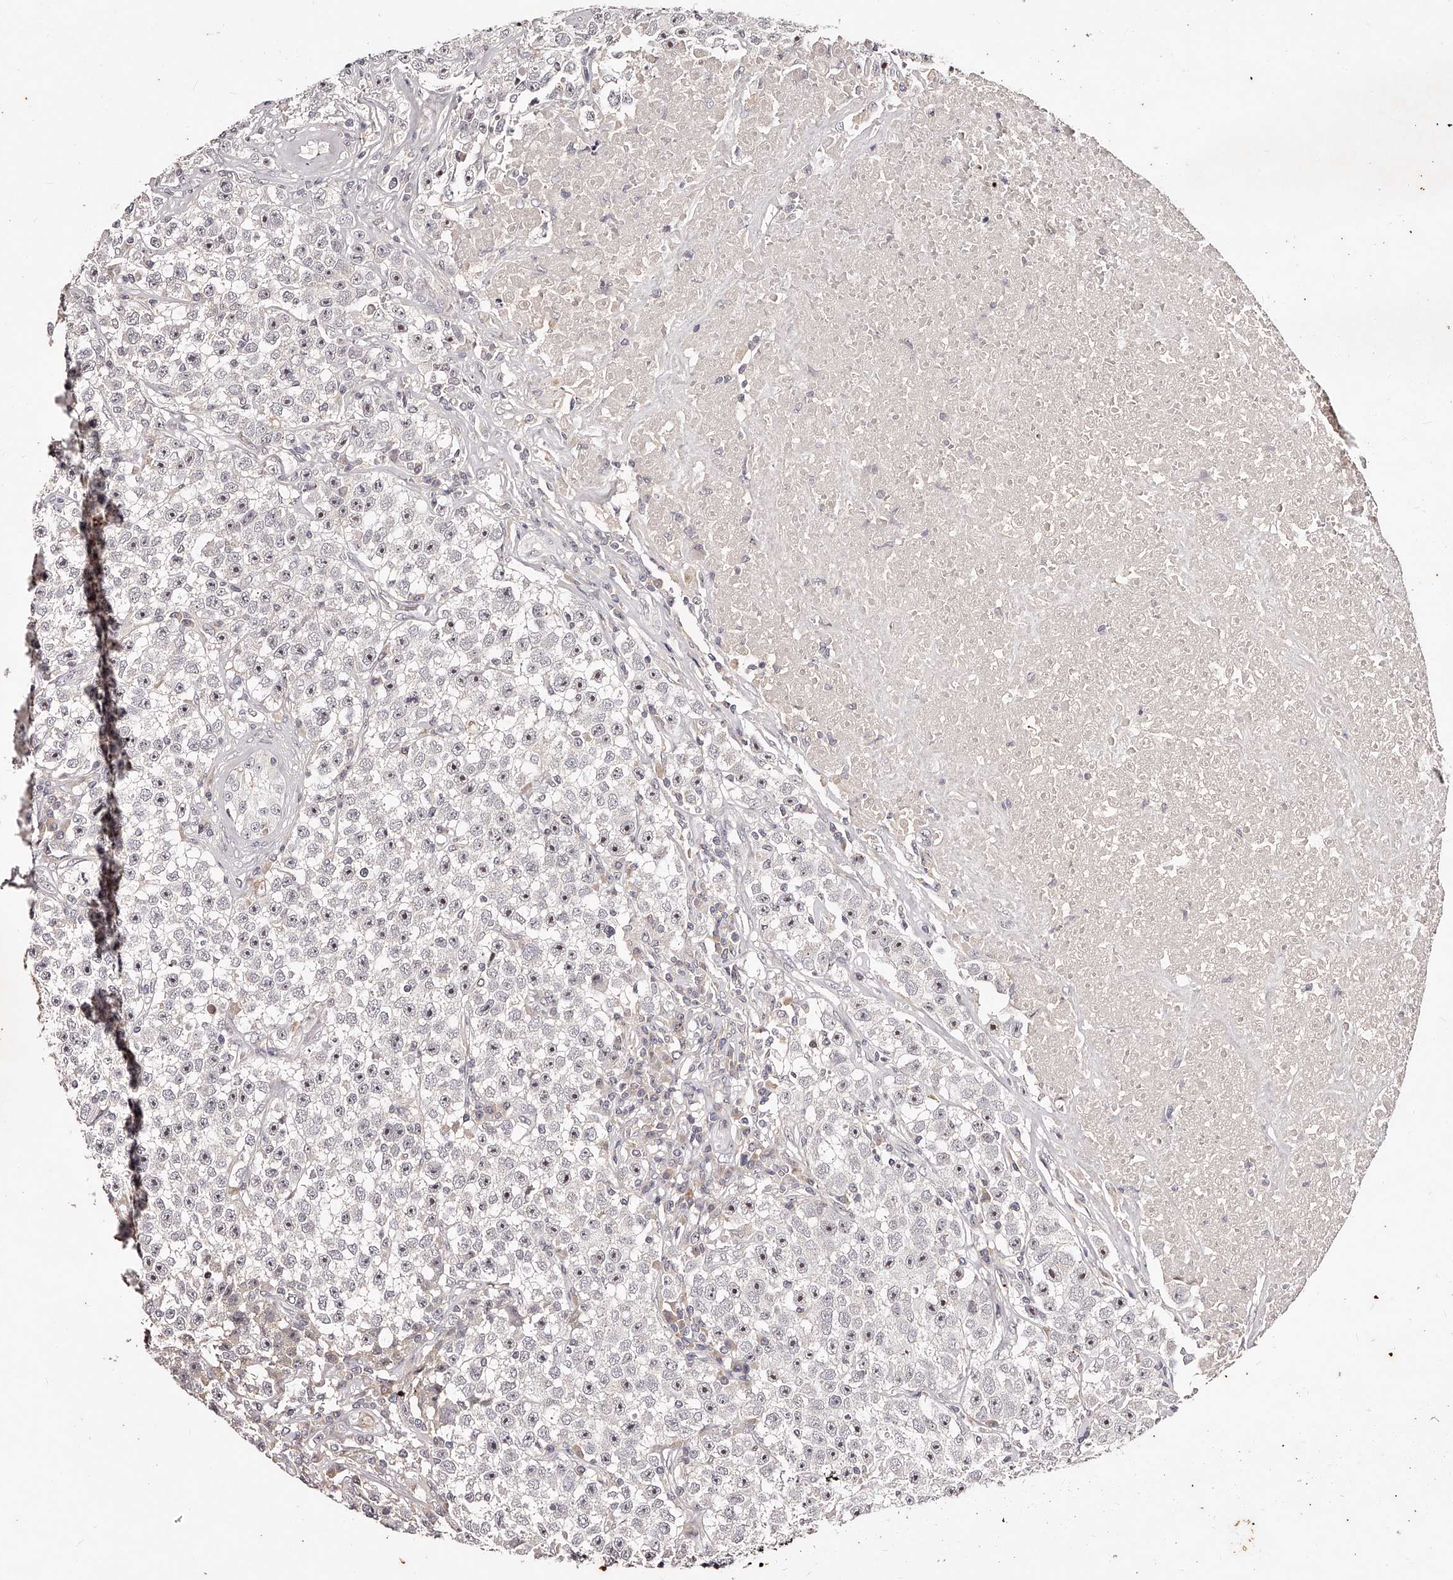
{"staining": {"intensity": "weak", "quantity": "25%-75%", "location": "nuclear"}, "tissue": "testis cancer", "cell_type": "Tumor cells", "image_type": "cancer", "snomed": [{"axis": "morphology", "description": "Seminoma, NOS"}, {"axis": "topography", "description": "Testis"}], "caption": "Immunohistochemical staining of testis cancer (seminoma) reveals low levels of weak nuclear protein positivity in about 25%-75% of tumor cells.", "gene": "PHACTR1", "patient": {"sex": "male", "age": 22}}